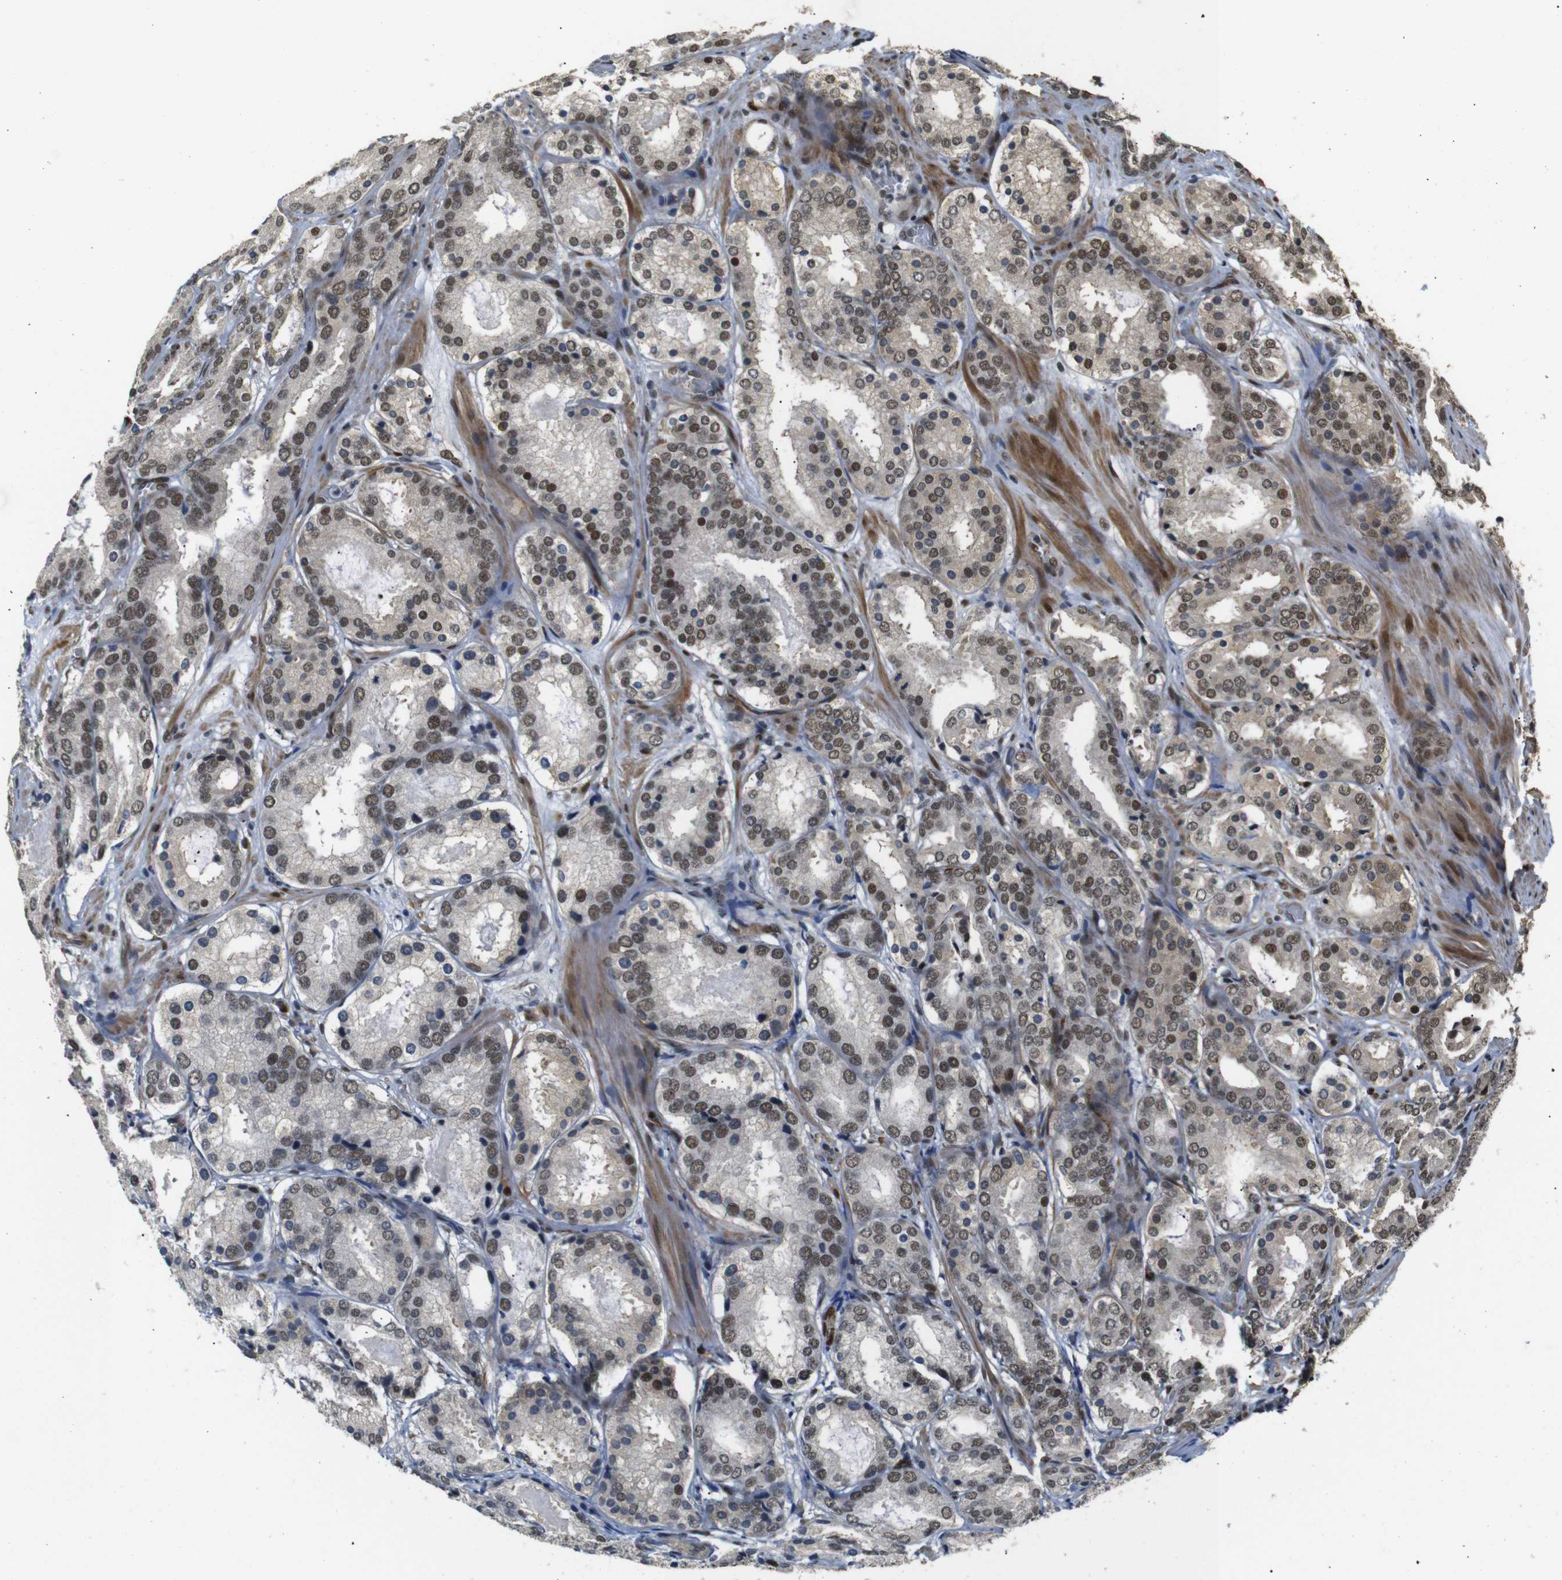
{"staining": {"intensity": "moderate", "quantity": ">75%", "location": "cytoplasmic/membranous,nuclear"}, "tissue": "prostate cancer", "cell_type": "Tumor cells", "image_type": "cancer", "snomed": [{"axis": "morphology", "description": "Adenocarcinoma, Low grade"}, {"axis": "topography", "description": "Prostate"}], "caption": "Immunohistochemical staining of prostate cancer reveals medium levels of moderate cytoplasmic/membranous and nuclear expression in about >75% of tumor cells.", "gene": "TBX2", "patient": {"sex": "male", "age": 69}}